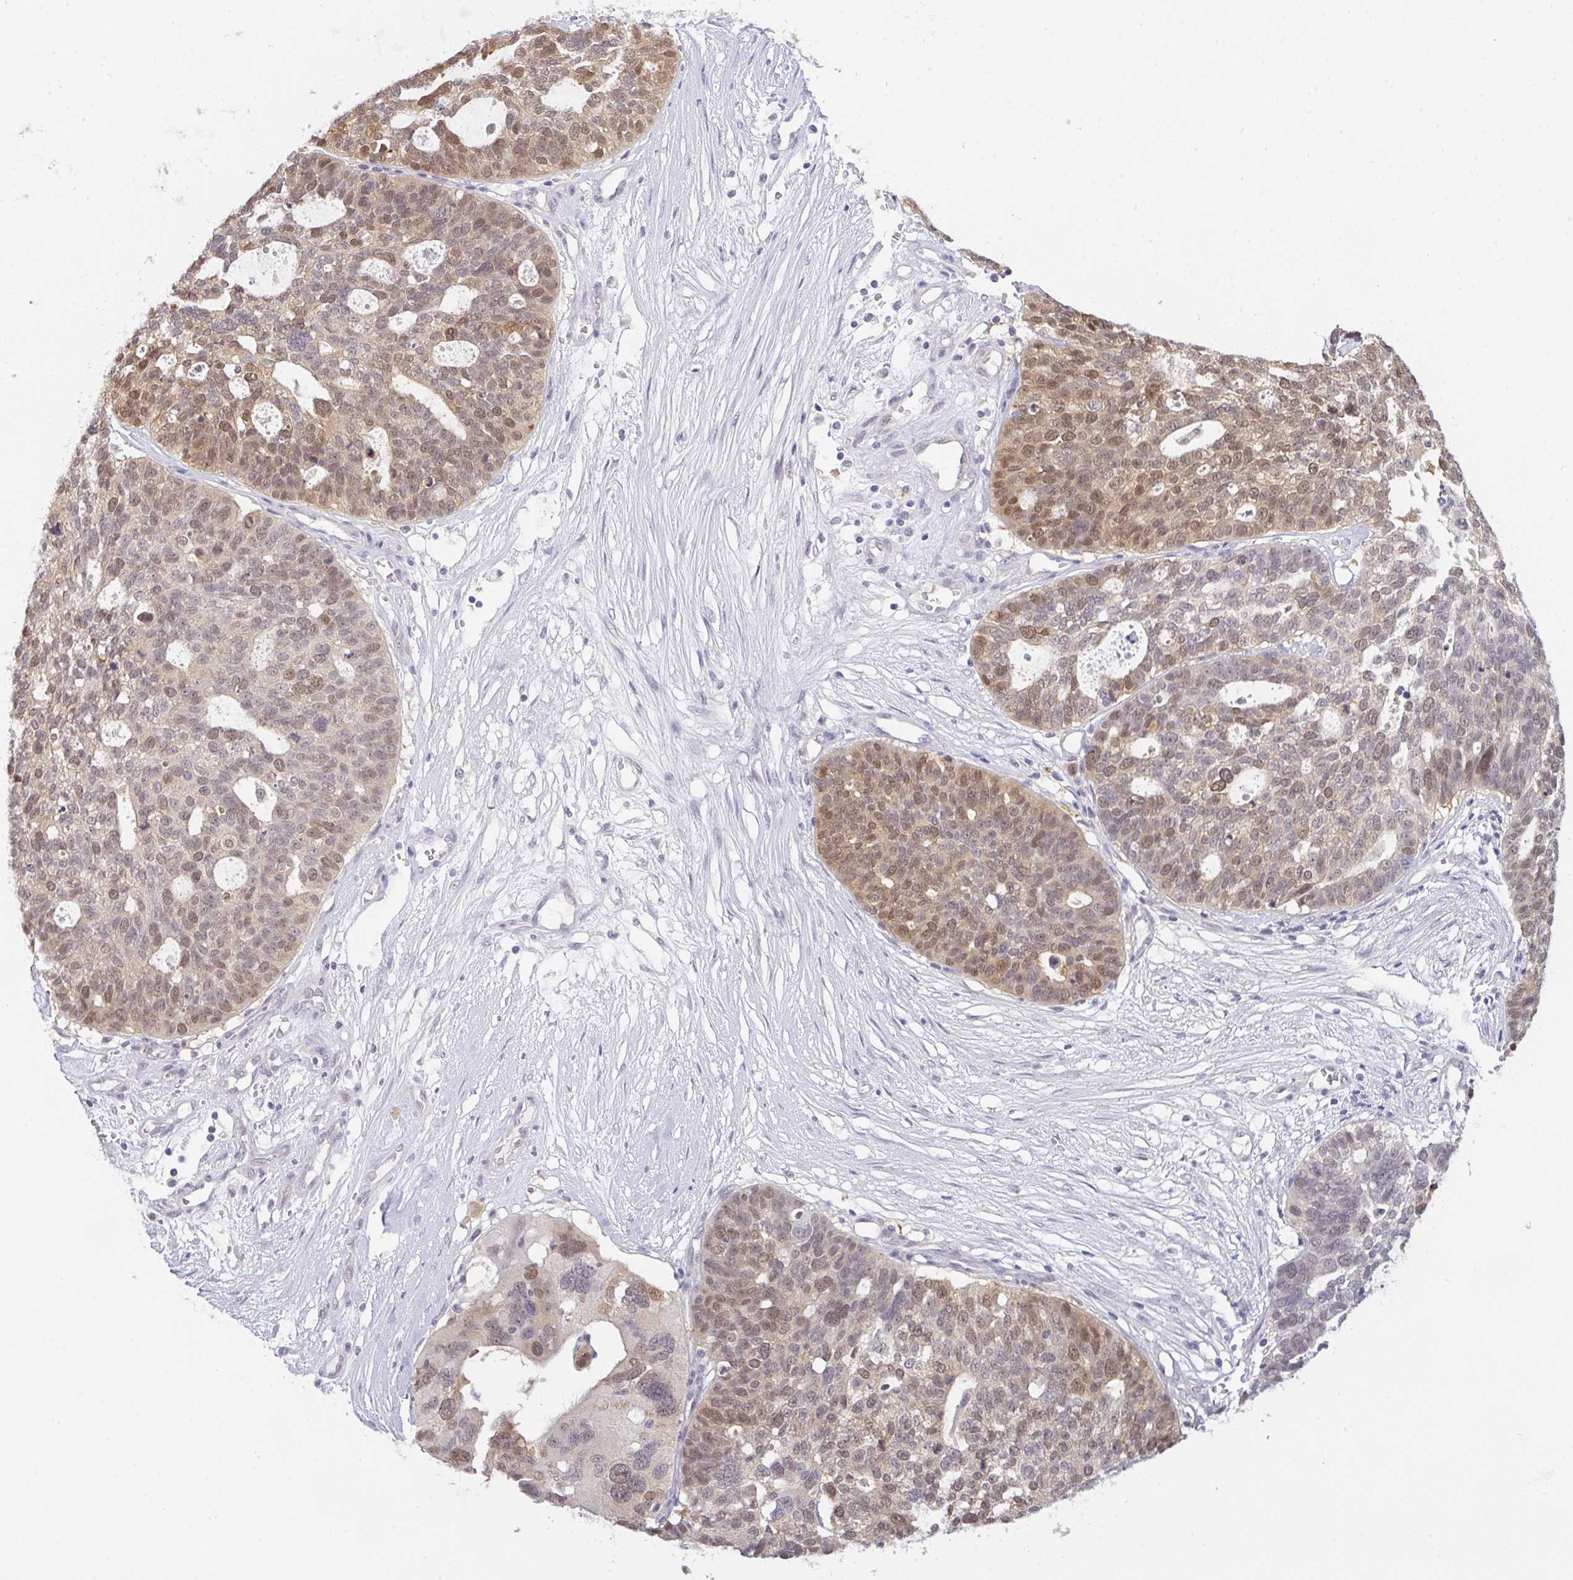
{"staining": {"intensity": "moderate", "quantity": "25%-75%", "location": "nuclear"}, "tissue": "ovarian cancer", "cell_type": "Tumor cells", "image_type": "cancer", "snomed": [{"axis": "morphology", "description": "Cystadenocarcinoma, serous, NOS"}, {"axis": "topography", "description": "Ovary"}], "caption": "Immunohistochemical staining of human serous cystadenocarcinoma (ovarian) demonstrates medium levels of moderate nuclear expression in about 25%-75% of tumor cells.", "gene": "CSE1L", "patient": {"sex": "female", "age": 59}}